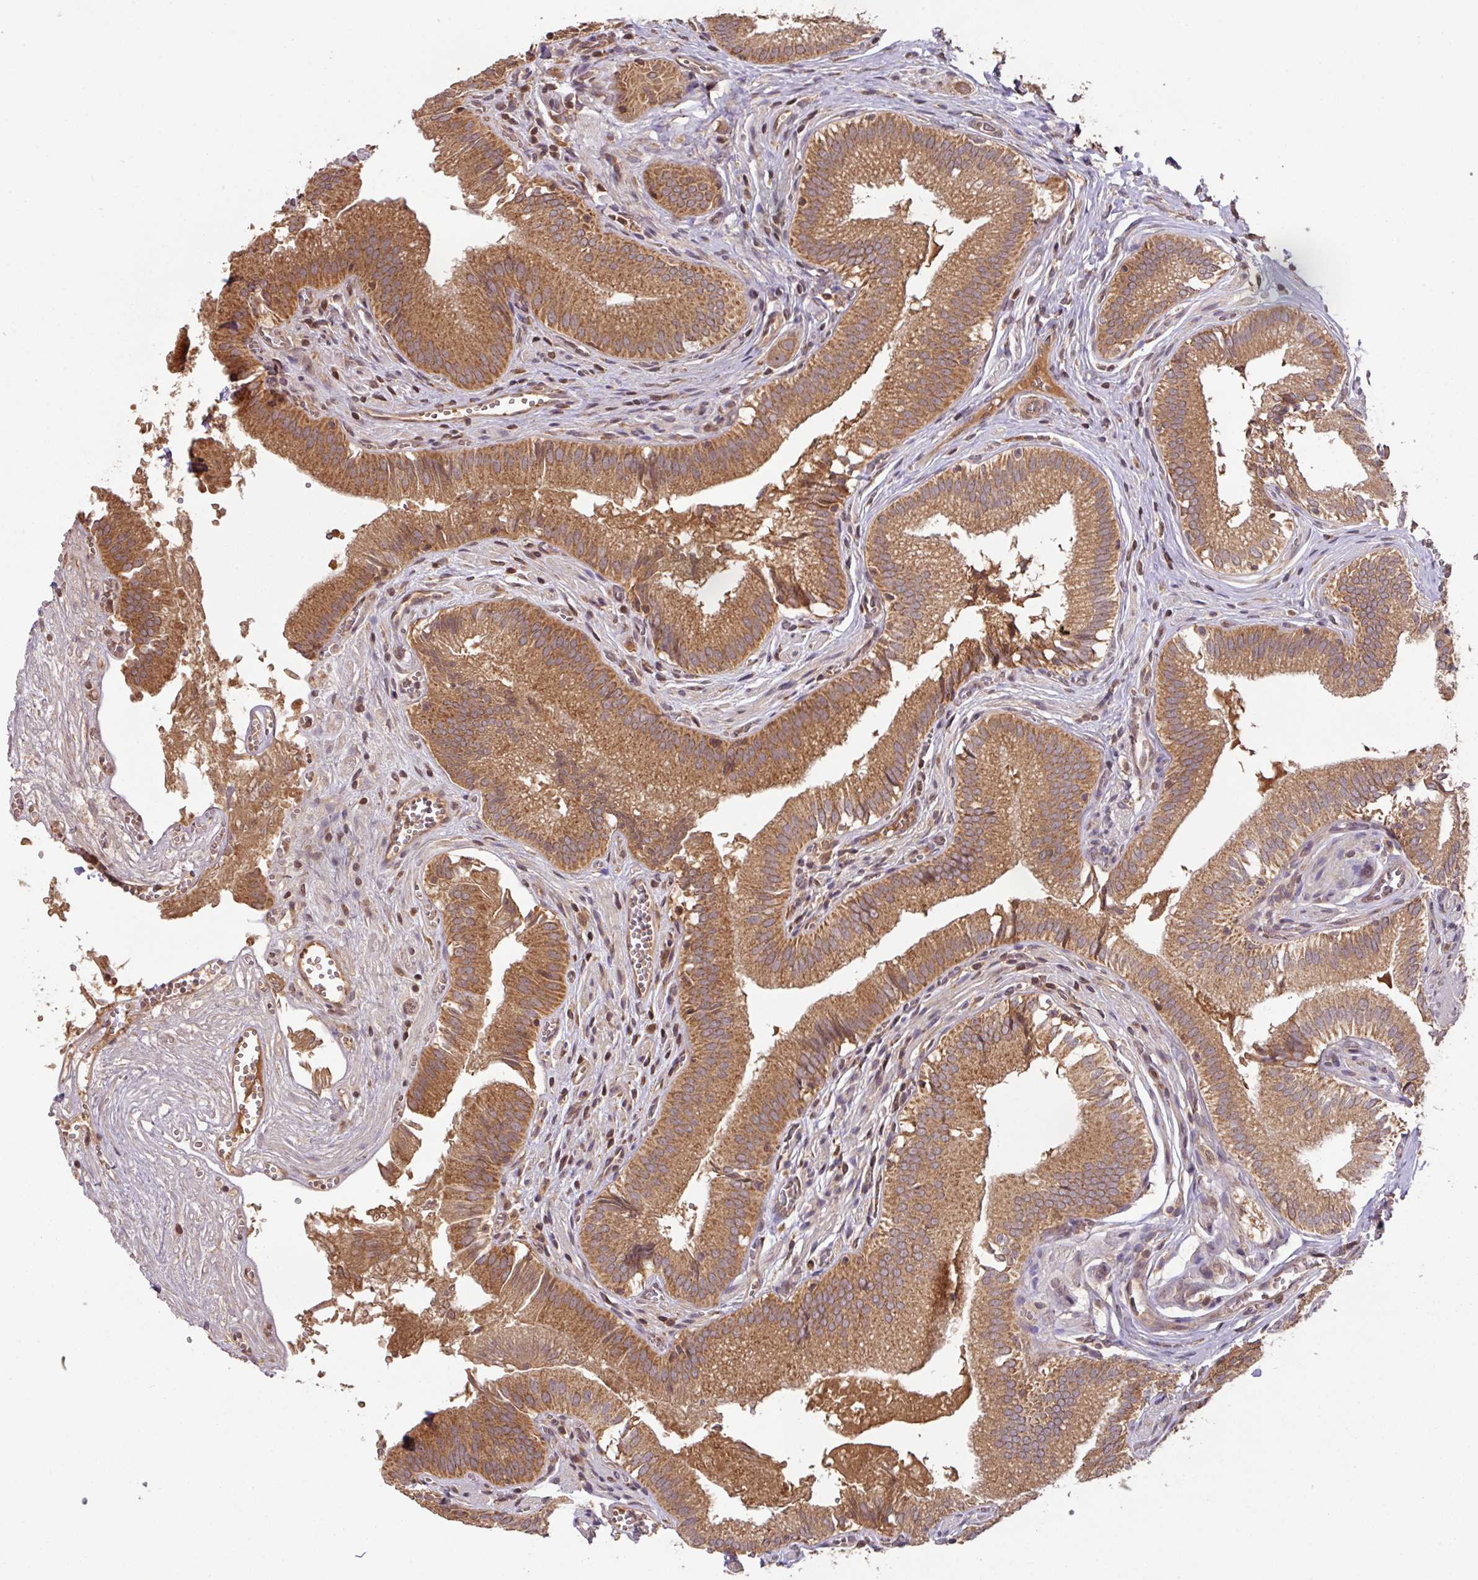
{"staining": {"intensity": "strong", "quantity": ">75%", "location": "cytoplasmic/membranous"}, "tissue": "gallbladder", "cell_type": "Glandular cells", "image_type": "normal", "snomed": [{"axis": "morphology", "description": "Normal tissue, NOS"}, {"axis": "topography", "description": "Gallbladder"}, {"axis": "topography", "description": "Peripheral nerve tissue"}], "caption": "A brown stain shows strong cytoplasmic/membranous expression of a protein in glandular cells of normal gallbladder. Nuclei are stained in blue.", "gene": "MRRF", "patient": {"sex": "male", "age": 17}}